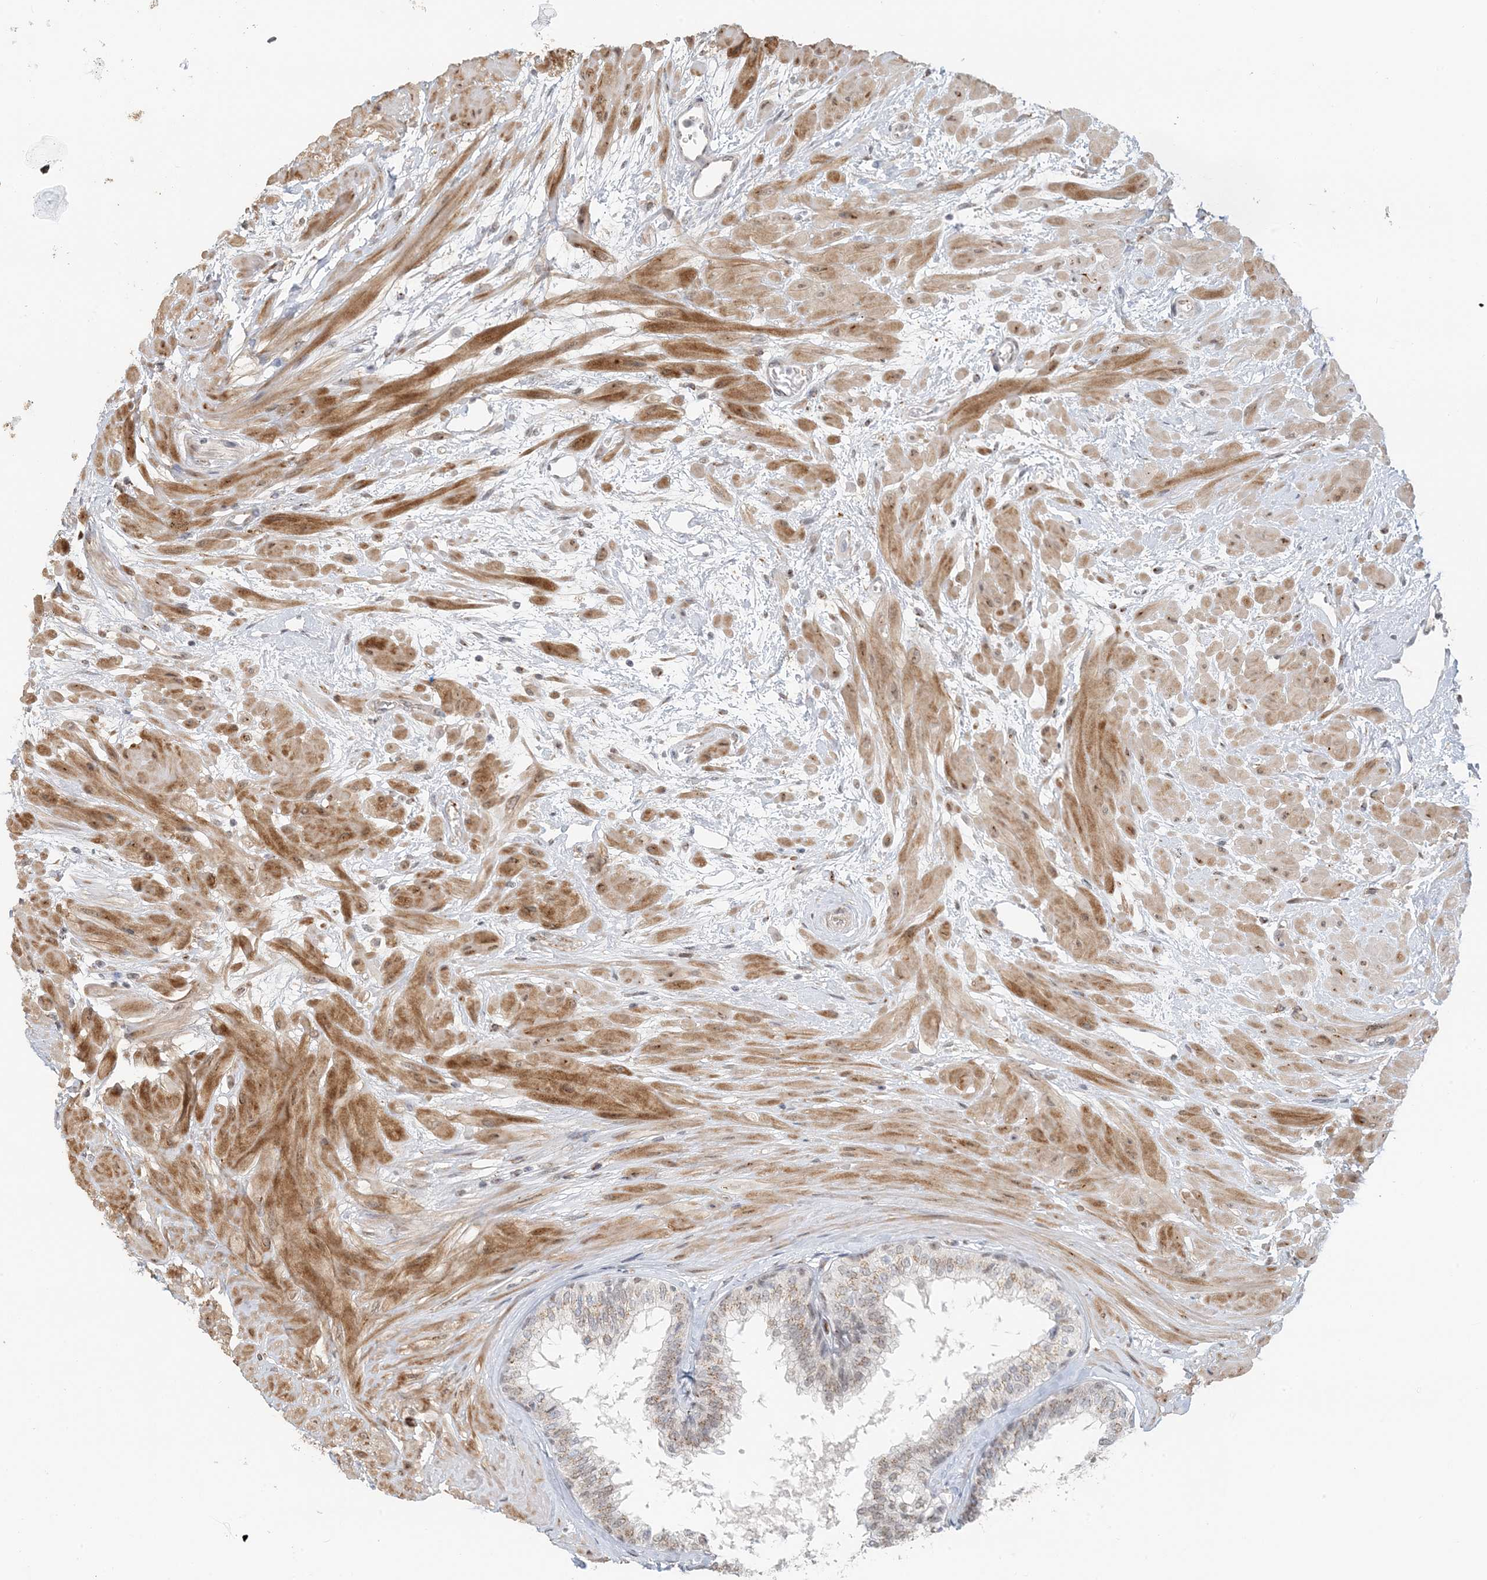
{"staining": {"intensity": "weak", "quantity": "25%-75%", "location": "cytoplasmic/membranous"}, "tissue": "prostate", "cell_type": "Glandular cells", "image_type": "normal", "snomed": [{"axis": "morphology", "description": "Normal tissue, NOS"}, {"axis": "topography", "description": "Prostate"}], "caption": "Protein staining of benign prostate displays weak cytoplasmic/membranous expression in about 25%-75% of glandular cells.", "gene": "ZCCHC4", "patient": {"sex": "male", "age": 48}}